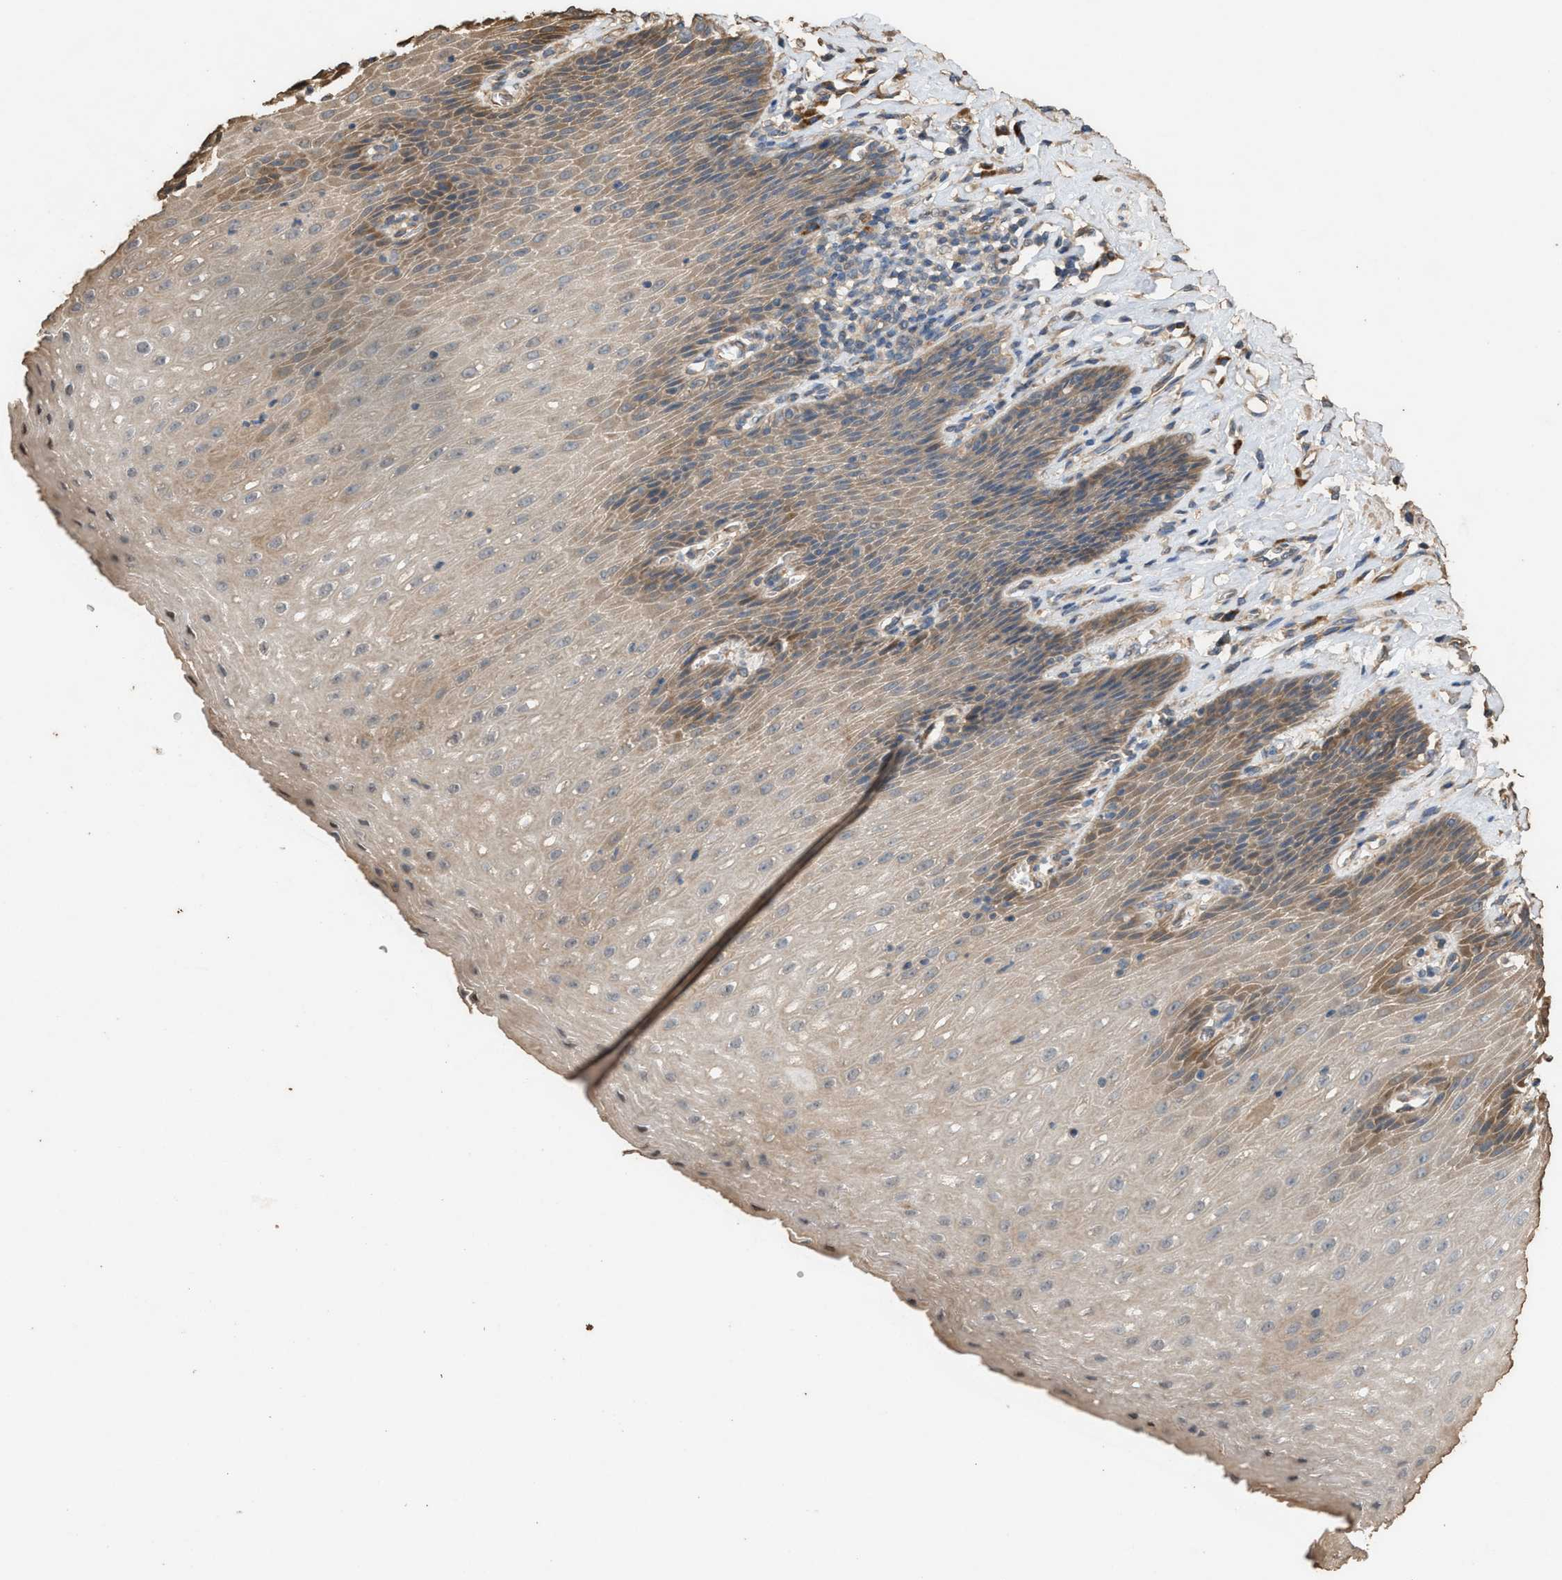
{"staining": {"intensity": "moderate", "quantity": ">75%", "location": "cytoplasmic/membranous"}, "tissue": "esophagus", "cell_type": "Squamous epithelial cells", "image_type": "normal", "snomed": [{"axis": "morphology", "description": "Normal tissue, NOS"}, {"axis": "topography", "description": "Esophagus"}], "caption": "Squamous epithelial cells display moderate cytoplasmic/membranous positivity in approximately >75% of cells in benign esophagus.", "gene": "DCAF7", "patient": {"sex": "female", "age": 61}}